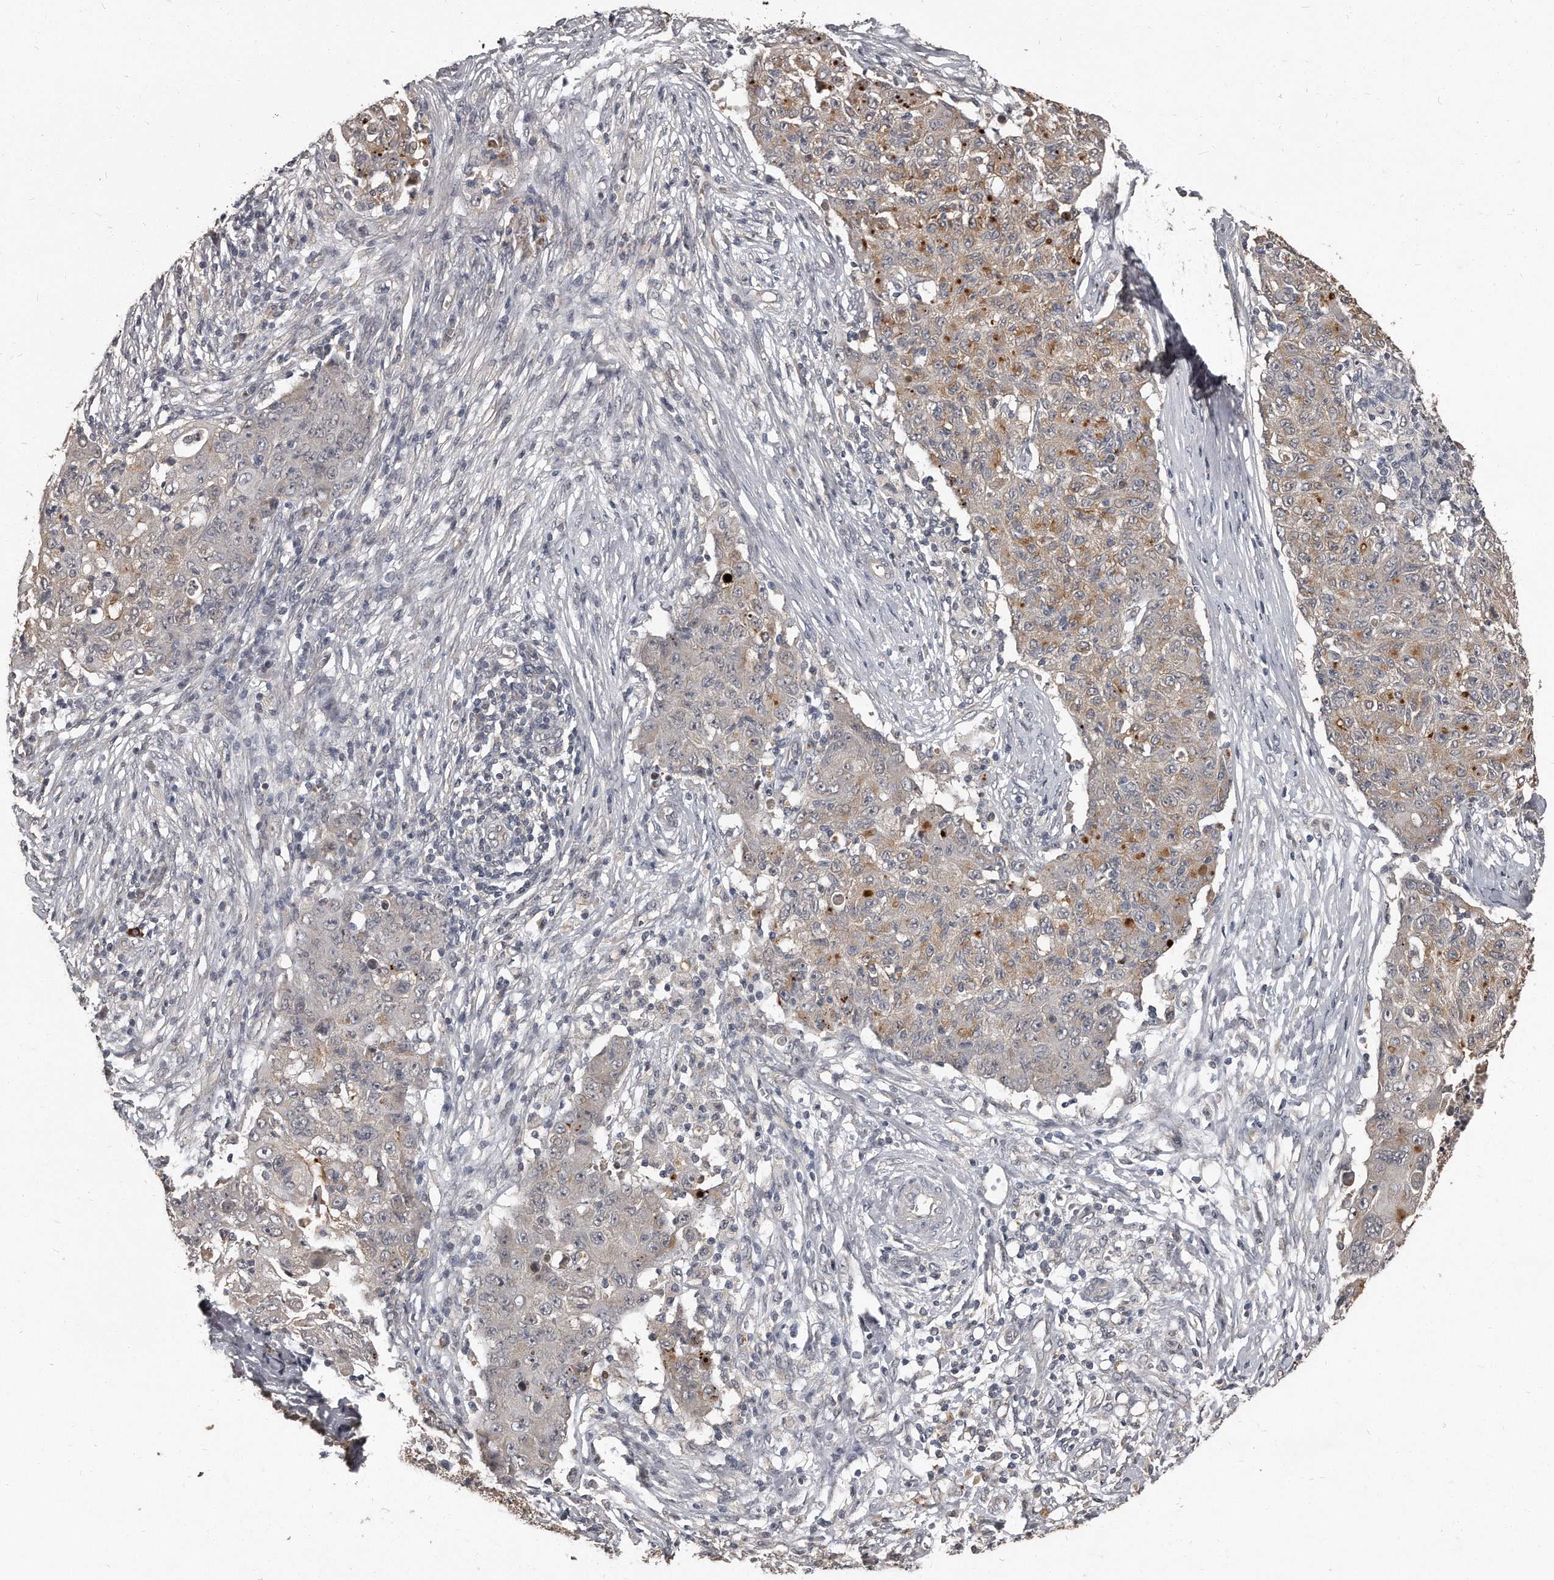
{"staining": {"intensity": "weak", "quantity": "<25%", "location": "cytoplasmic/membranous"}, "tissue": "ovarian cancer", "cell_type": "Tumor cells", "image_type": "cancer", "snomed": [{"axis": "morphology", "description": "Carcinoma, endometroid"}, {"axis": "topography", "description": "Ovary"}], "caption": "High magnification brightfield microscopy of ovarian cancer (endometroid carcinoma) stained with DAB (brown) and counterstained with hematoxylin (blue): tumor cells show no significant expression. The staining is performed using DAB brown chromogen with nuclei counter-stained in using hematoxylin.", "gene": "GRB10", "patient": {"sex": "female", "age": 42}}